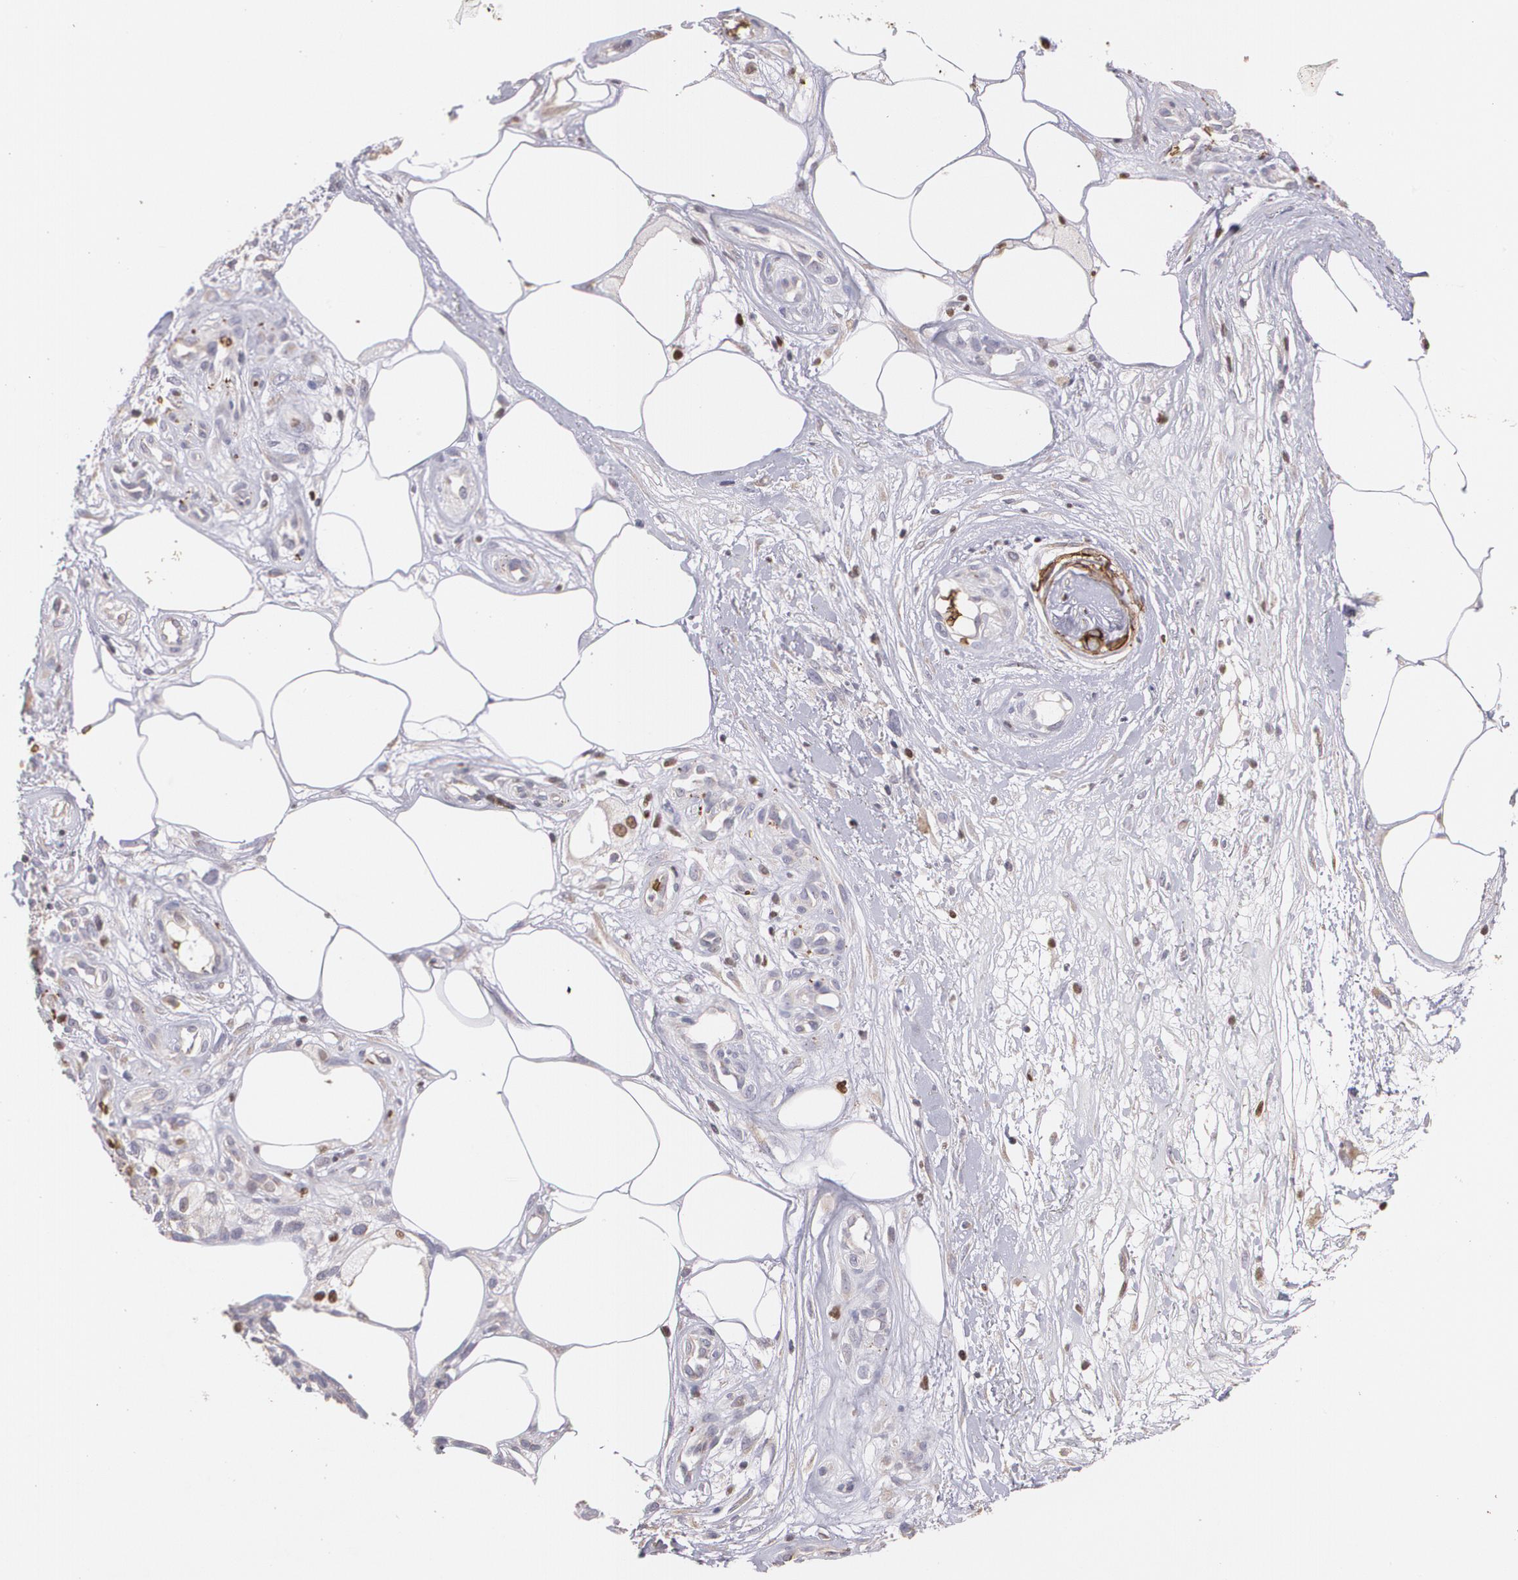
{"staining": {"intensity": "negative", "quantity": "none", "location": "none"}, "tissue": "melanoma", "cell_type": "Tumor cells", "image_type": "cancer", "snomed": [{"axis": "morphology", "description": "Malignant melanoma, NOS"}, {"axis": "topography", "description": "Skin"}], "caption": "Tumor cells are negative for brown protein staining in malignant melanoma. (DAB immunohistochemistry with hematoxylin counter stain).", "gene": "SLC2A1", "patient": {"sex": "female", "age": 85}}